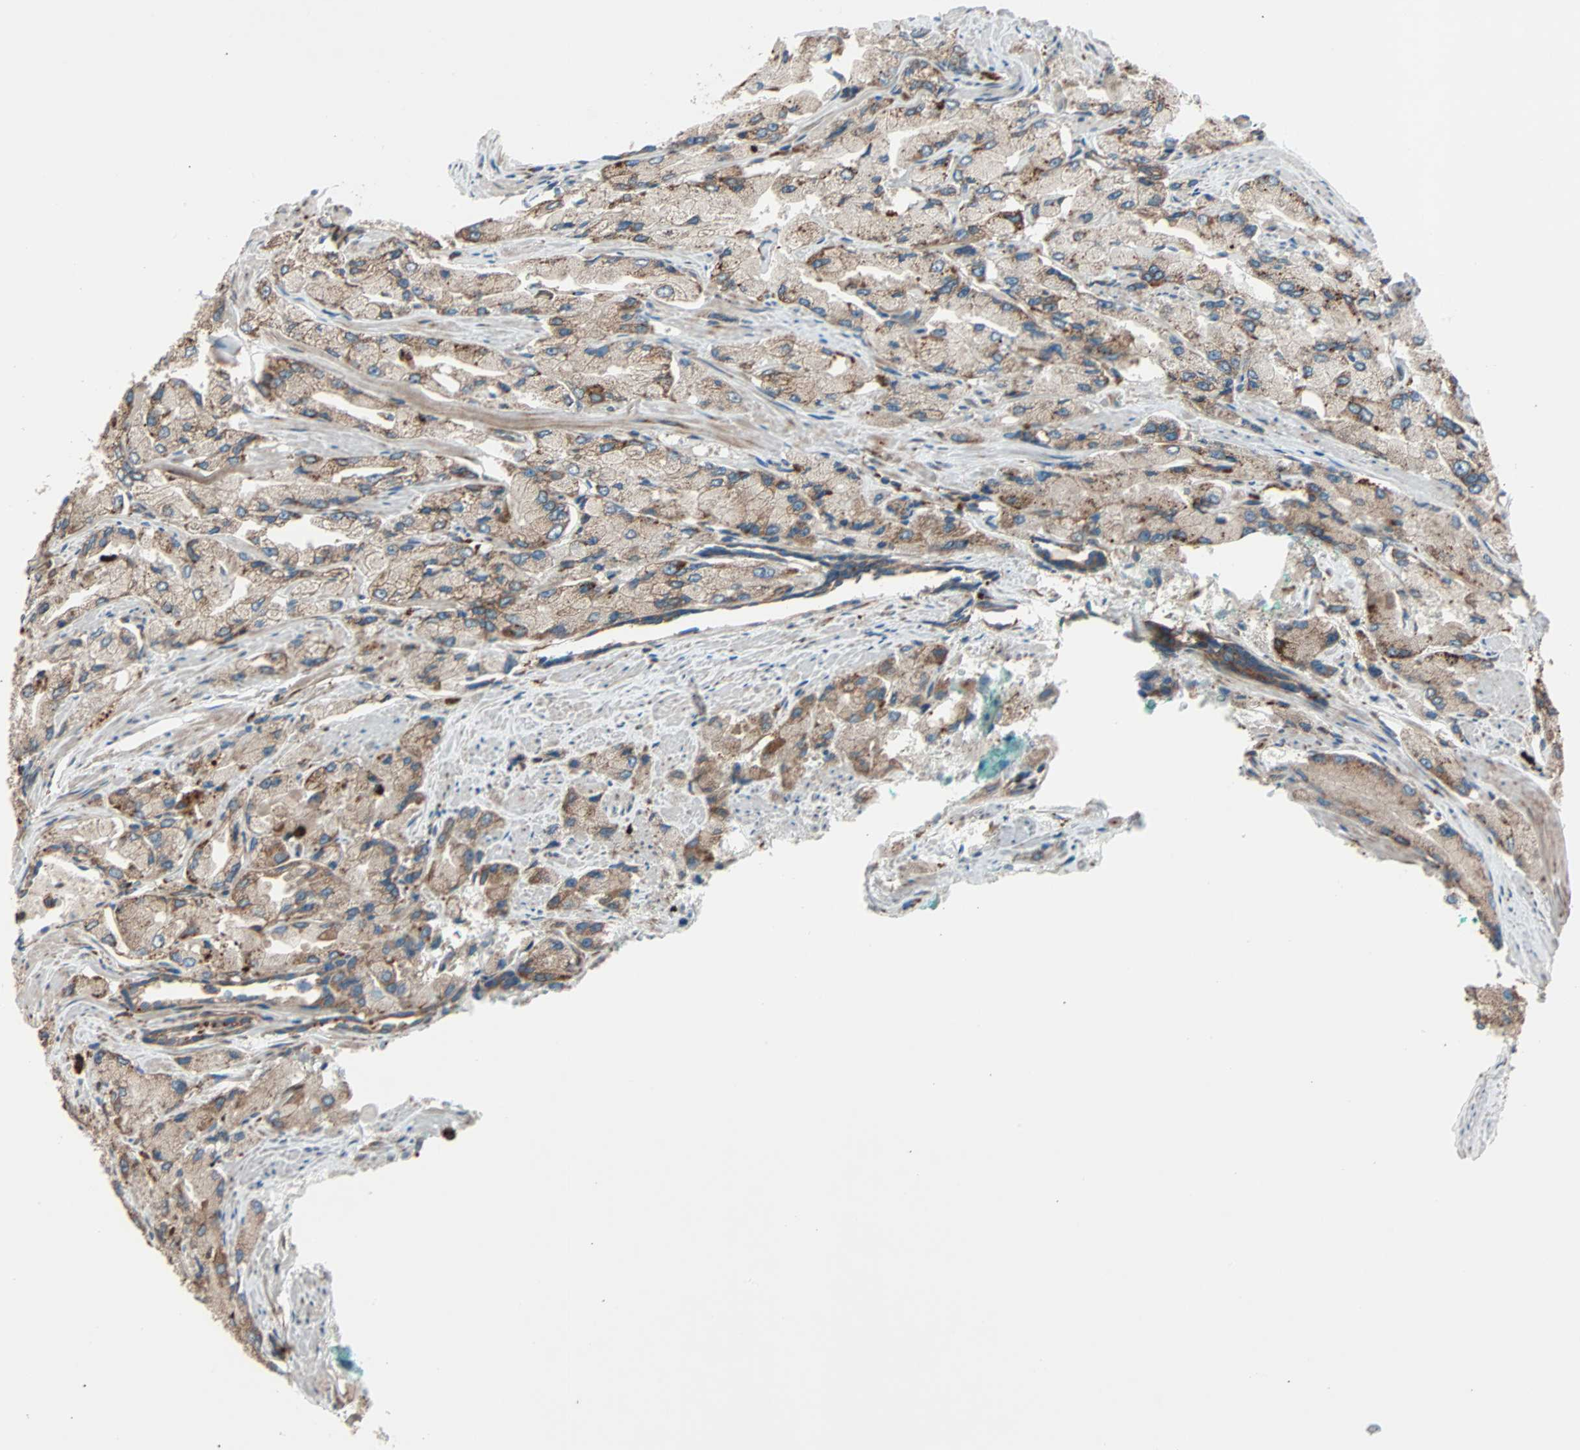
{"staining": {"intensity": "moderate", "quantity": ">75%", "location": "cytoplasmic/membranous"}, "tissue": "prostate cancer", "cell_type": "Tumor cells", "image_type": "cancer", "snomed": [{"axis": "morphology", "description": "Adenocarcinoma, High grade"}, {"axis": "topography", "description": "Prostate"}], "caption": "High-magnification brightfield microscopy of prostate cancer stained with DAB (3,3'-diaminobenzidine) (brown) and counterstained with hematoxylin (blue). tumor cells exhibit moderate cytoplasmic/membranous expression is identified in approximately>75% of cells.", "gene": "PHYH", "patient": {"sex": "male", "age": 58}}